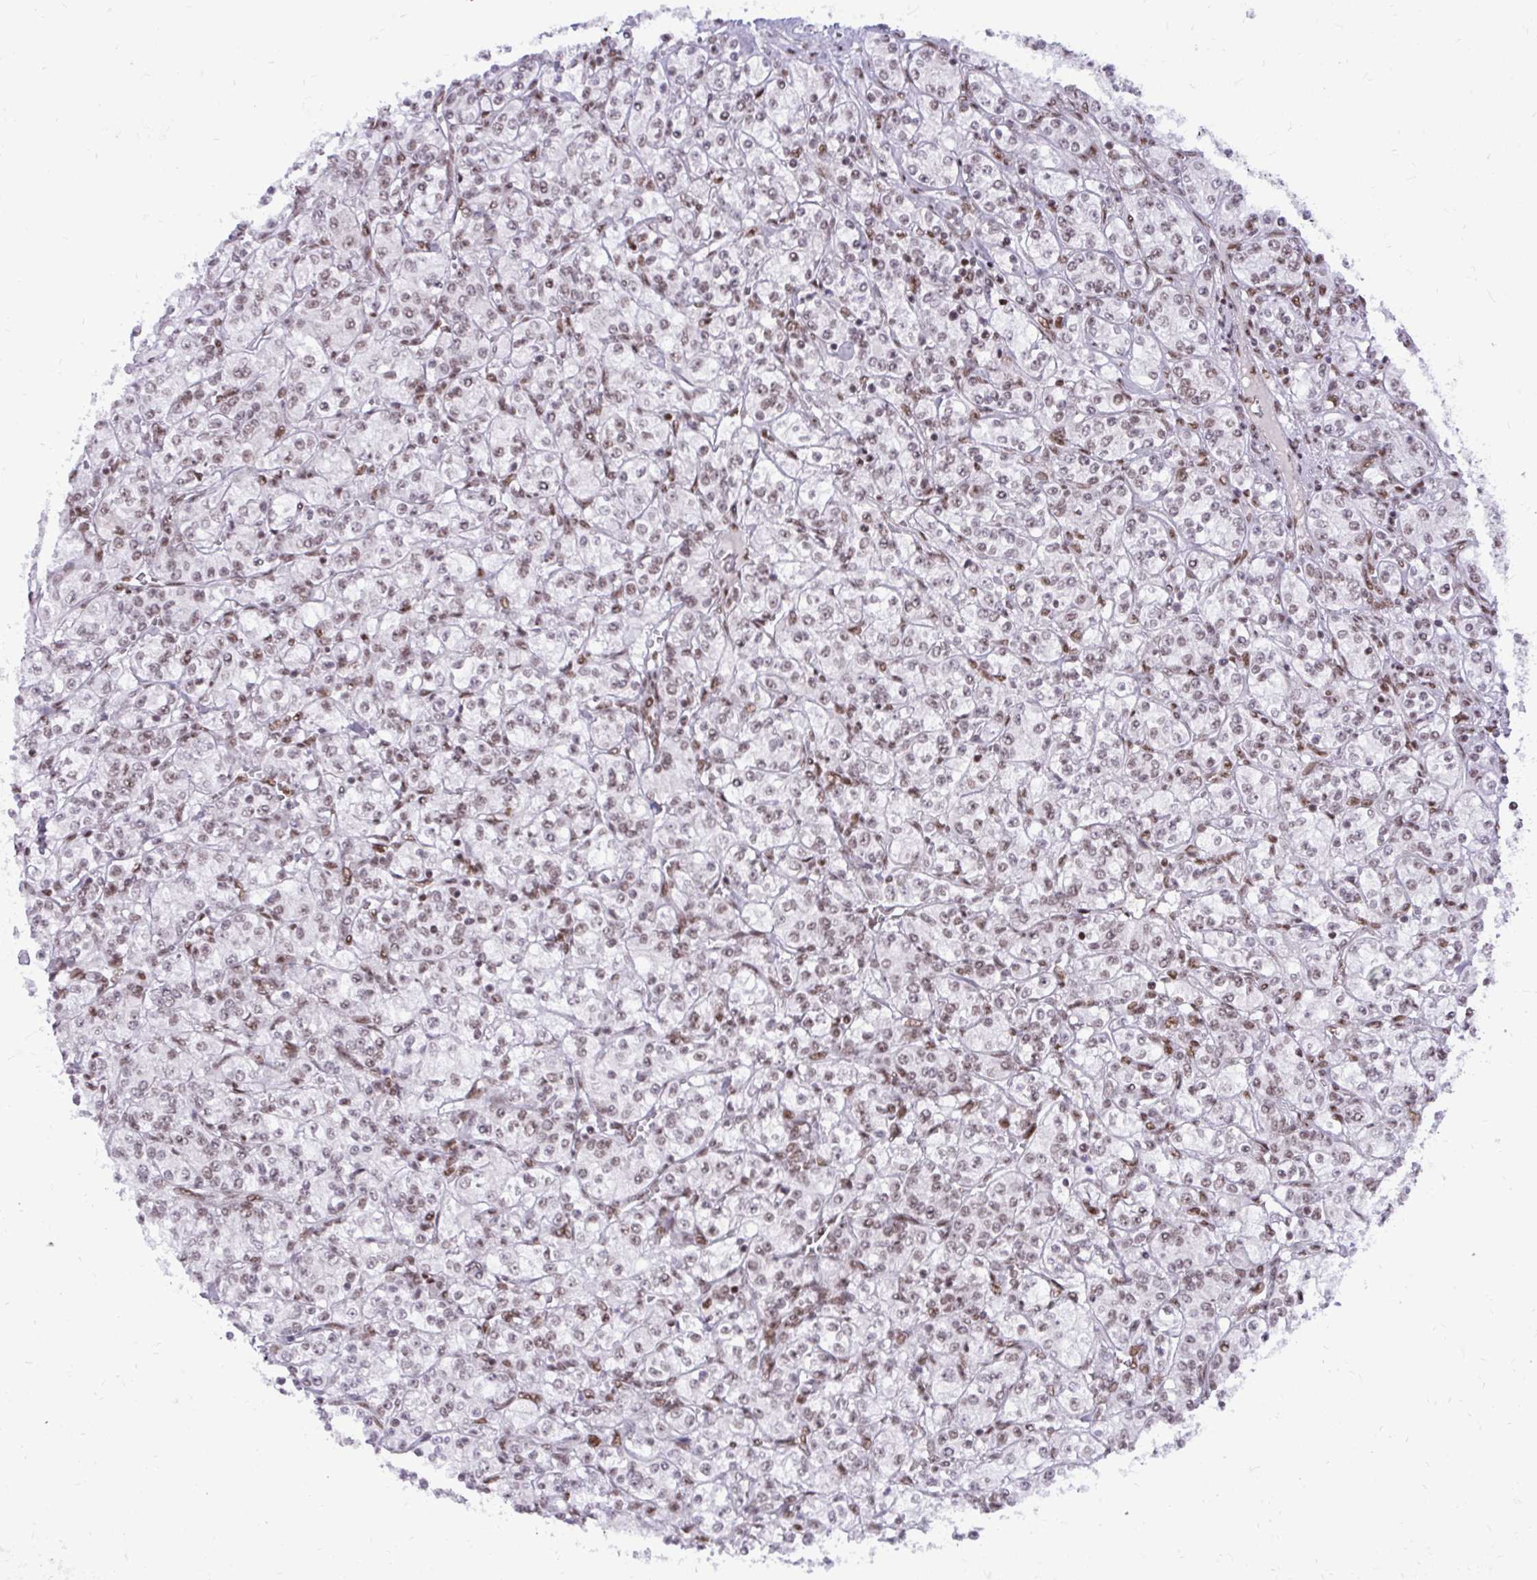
{"staining": {"intensity": "weak", "quantity": "25%-75%", "location": "nuclear"}, "tissue": "renal cancer", "cell_type": "Tumor cells", "image_type": "cancer", "snomed": [{"axis": "morphology", "description": "Adenocarcinoma, NOS"}, {"axis": "topography", "description": "Kidney"}], "caption": "Renal adenocarcinoma tissue displays weak nuclear staining in about 25%-75% of tumor cells, visualized by immunohistochemistry.", "gene": "CDYL", "patient": {"sex": "male", "age": 77}}